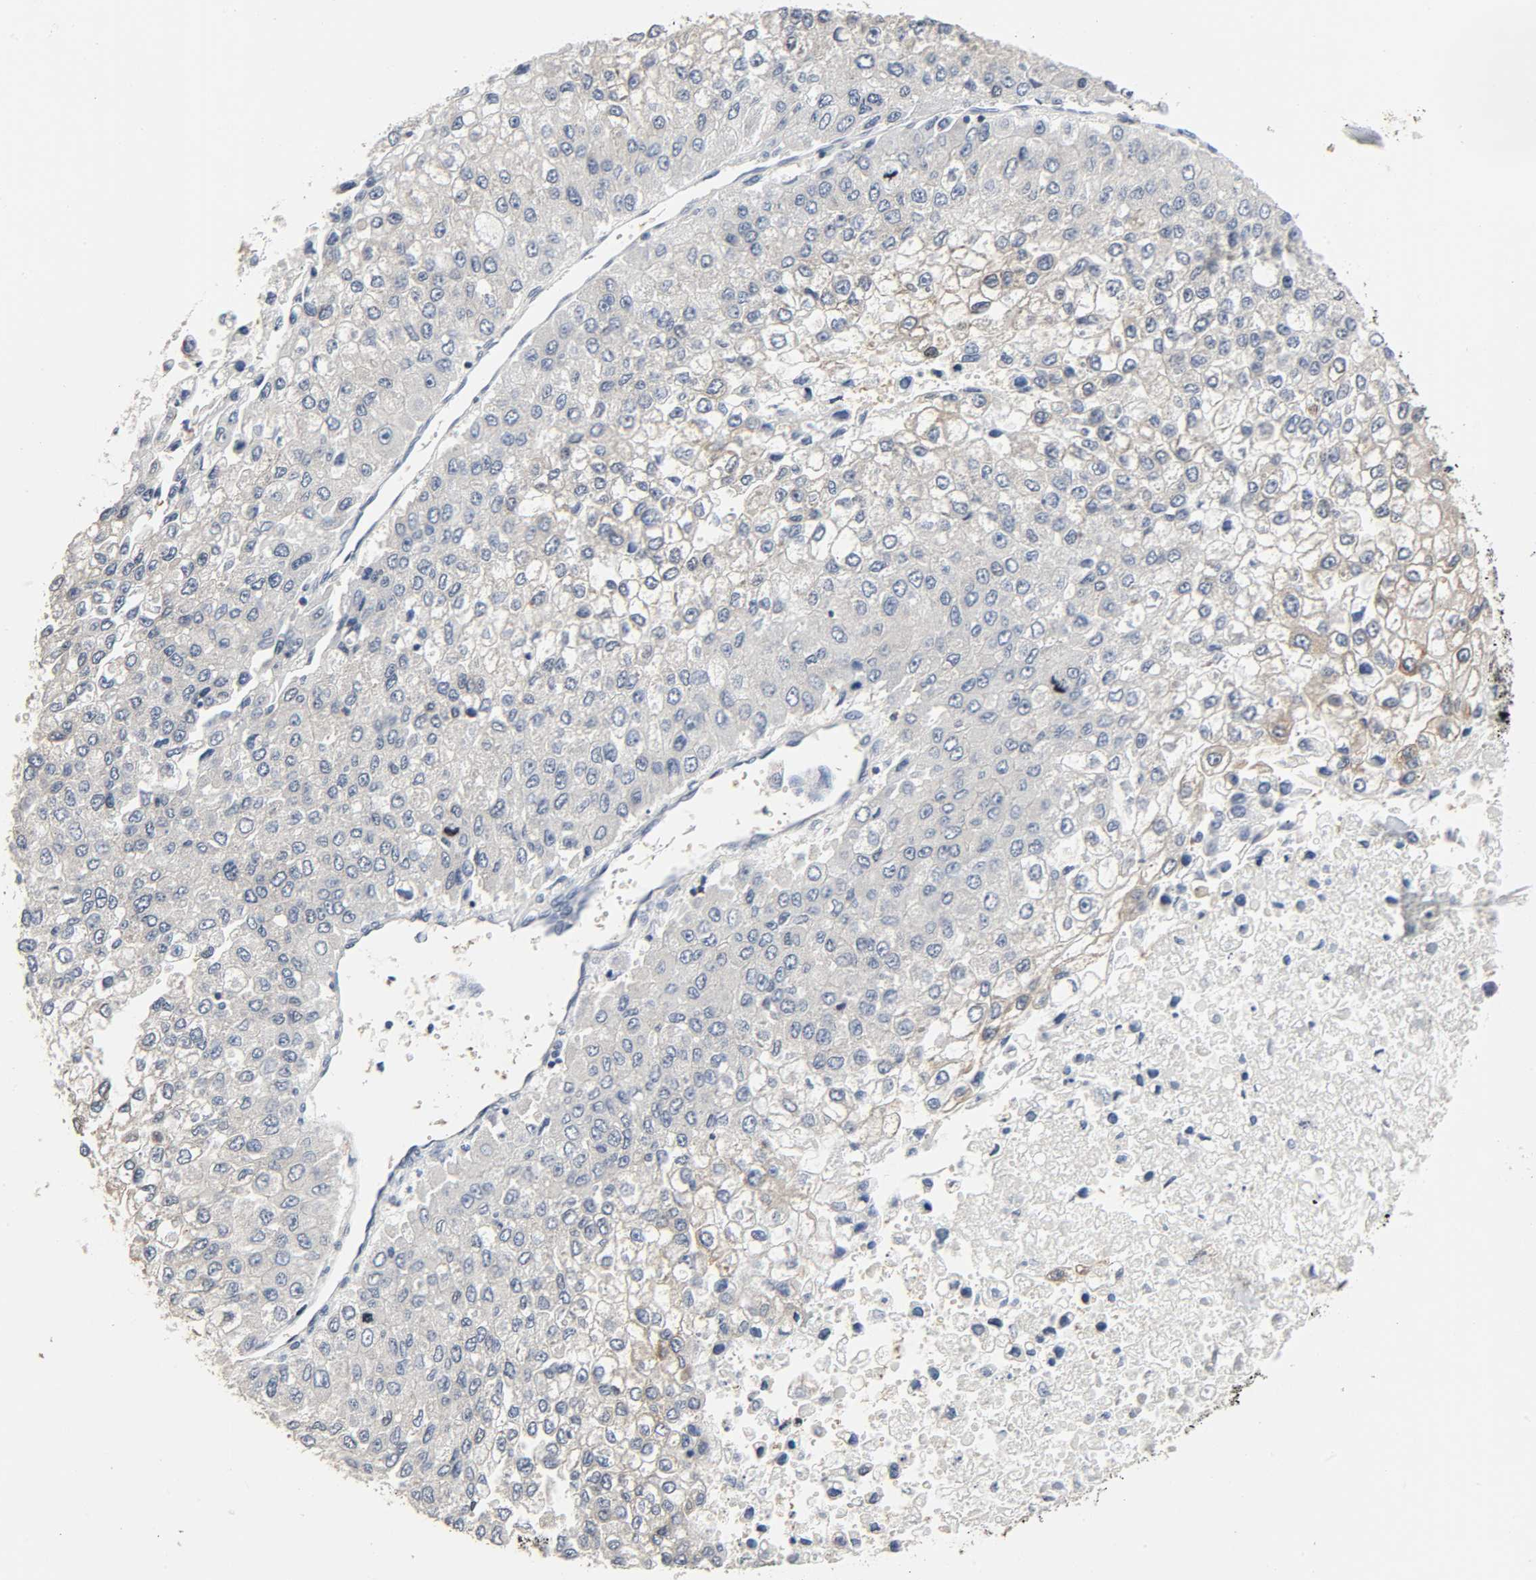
{"staining": {"intensity": "weak", "quantity": "25%-75%", "location": "cytoplasmic/membranous"}, "tissue": "liver cancer", "cell_type": "Tumor cells", "image_type": "cancer", "snomed": [{"axis": "morphology", "description": "Carcinoma, Hepatocellular, NOS"}, {"axis": "topography", "description": "Liver"}], "caption": "The image shows a brown stain indicating the presence of a protein in the cytoplasmic/membranous of tumor cells in hepatocellular carcinoma (liver).", "gene": "PLEKHA2", "patient": {"sex": "female", "age": 66}}